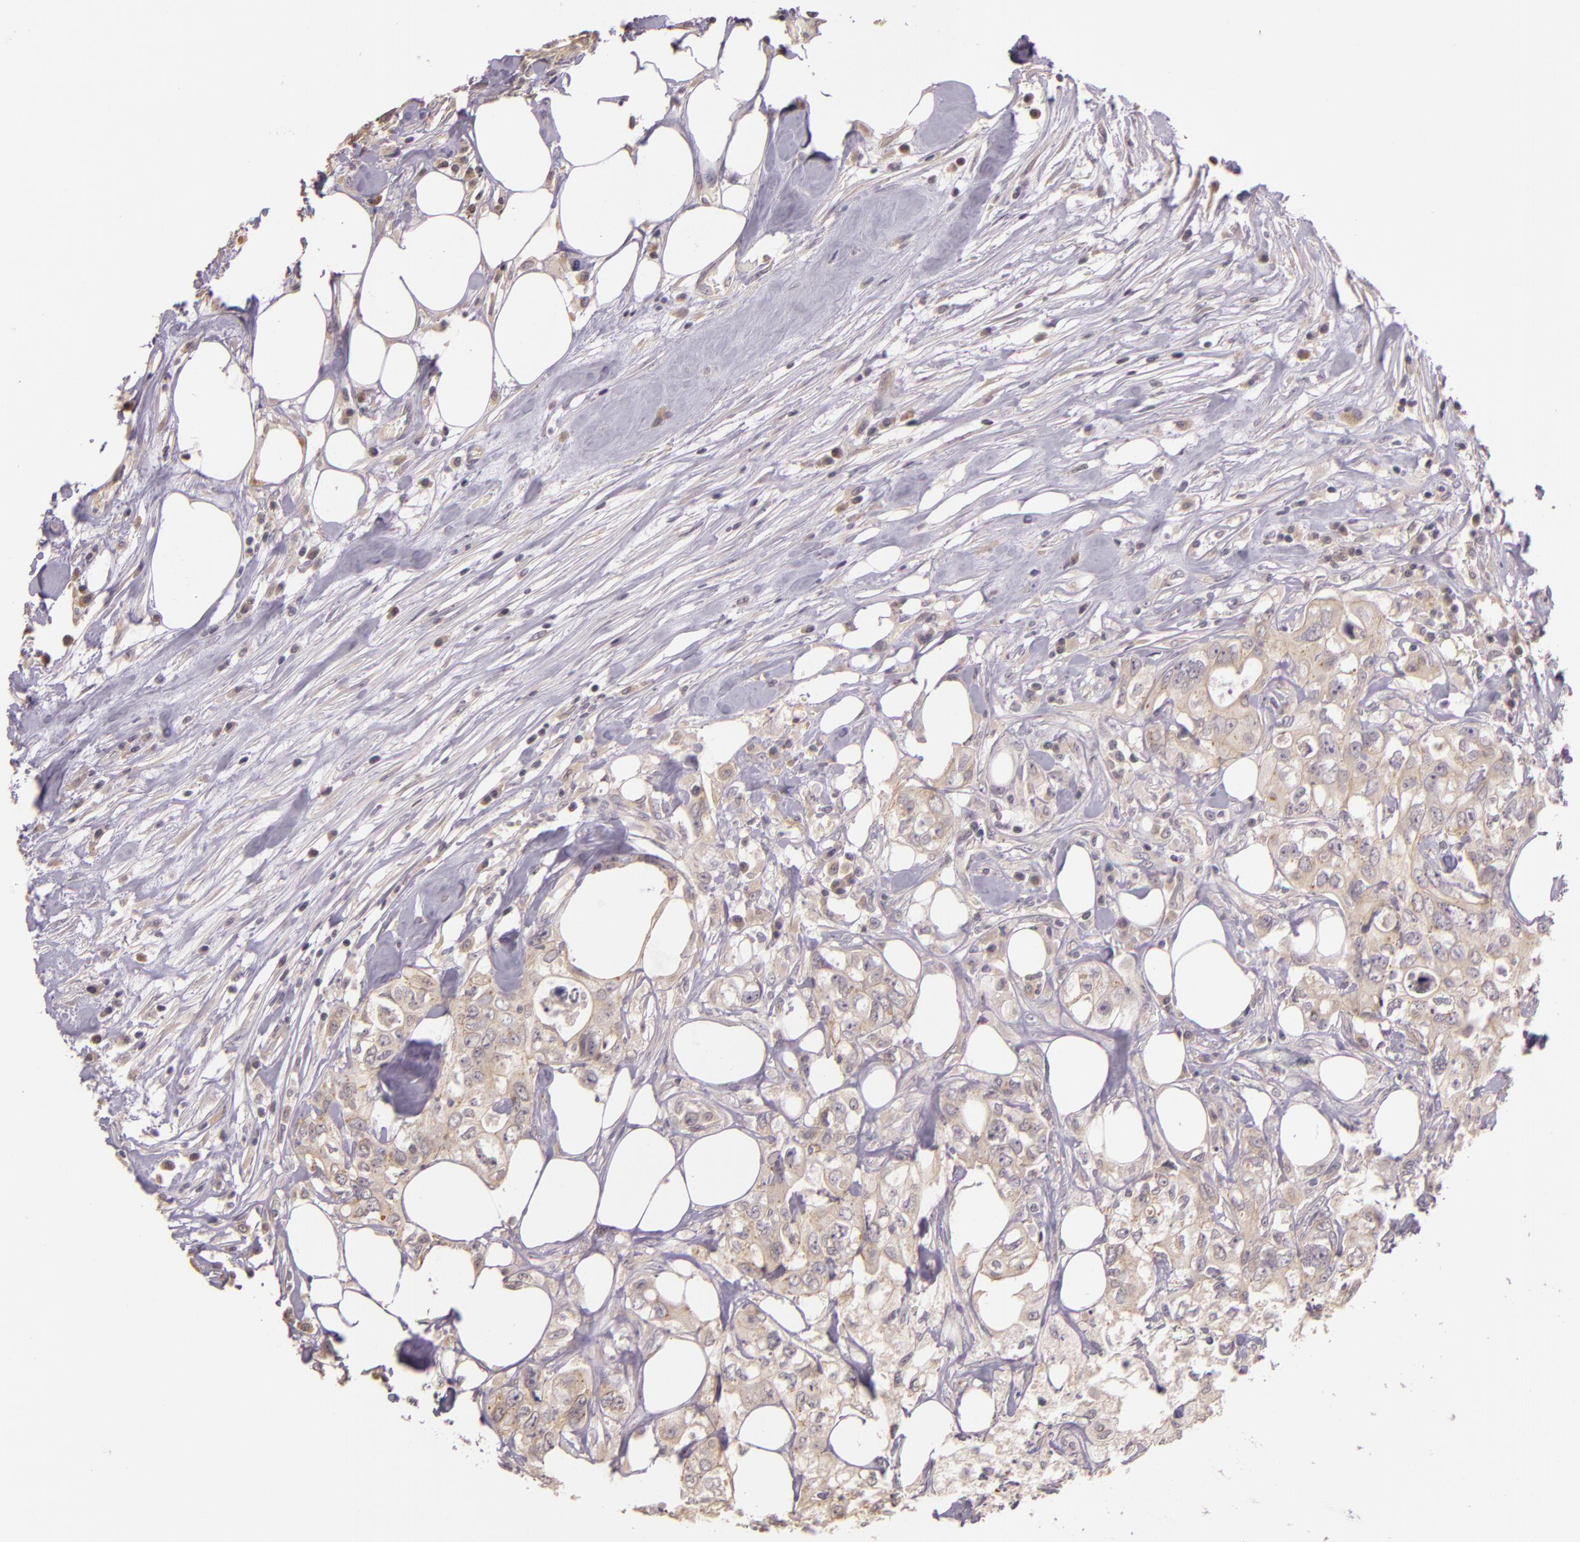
{"staining": {"intensity": "weak", "quantity": "25%-75%", "location": "cytoplasmic/membranous"}, "tissue": "colorectal cancer", "cell_type": "Tumor cells", "image_type": "cancer", "snomed": [{"axis": "morphology", "description": "Adenocarcinoma, NOS"}, {"axis": "topography", "description": "Rectum"}], "caption": "A brown stain highlights weak cytoplasmic/membranous expression of a protein in adenocarcinoma (colorectal) tumor cells.", "gene": "ARMH4", "patient": {"sex": "female", "age": 57}}